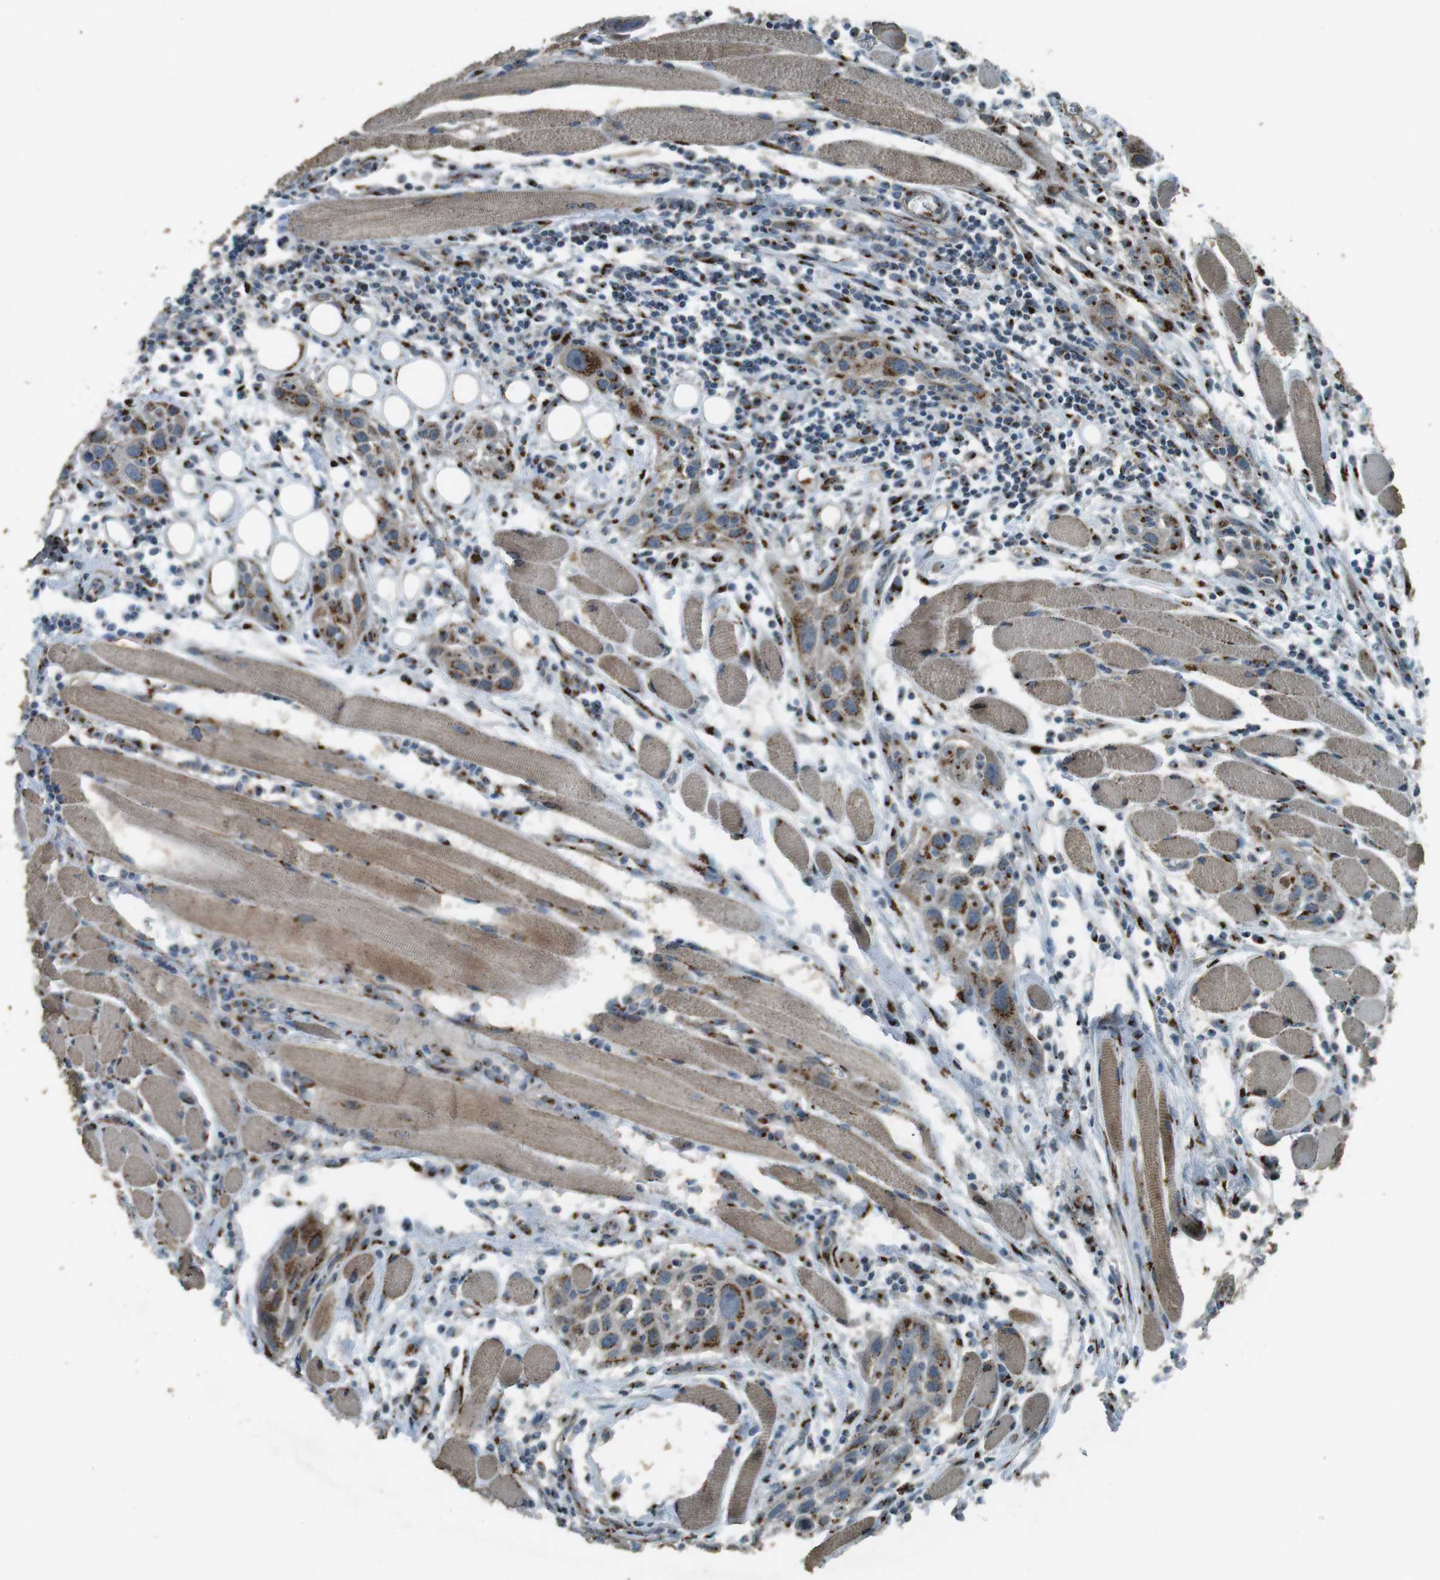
{"staining": {"intensity": "moderate", "quantity": ">75%", "location": "cytoplasmic/membranous"}, "tissue": "head and neck cancer", "cell_type": "Tumor cells", "image_type": "cancer", "snomed": [{"axis": "morphology", "description": "Squamous cell carcinoma, NOS"}, {"axis": "topography", "description": "Oral tissue"}, {"axis": "topography", "description": "Head-Neck"}], "caption": "Brown immunohistochemical staining in human head and neck cancer exhibits moderate cytoplasmic/membranous expression in about >75% of tumor cells. (DAB (3,3'-diaminobenzidine) = brown stain, brightfield microscopy at high magnification).", "gene": "TMEM115", "patient": {"sex": "female", "age": 50}}